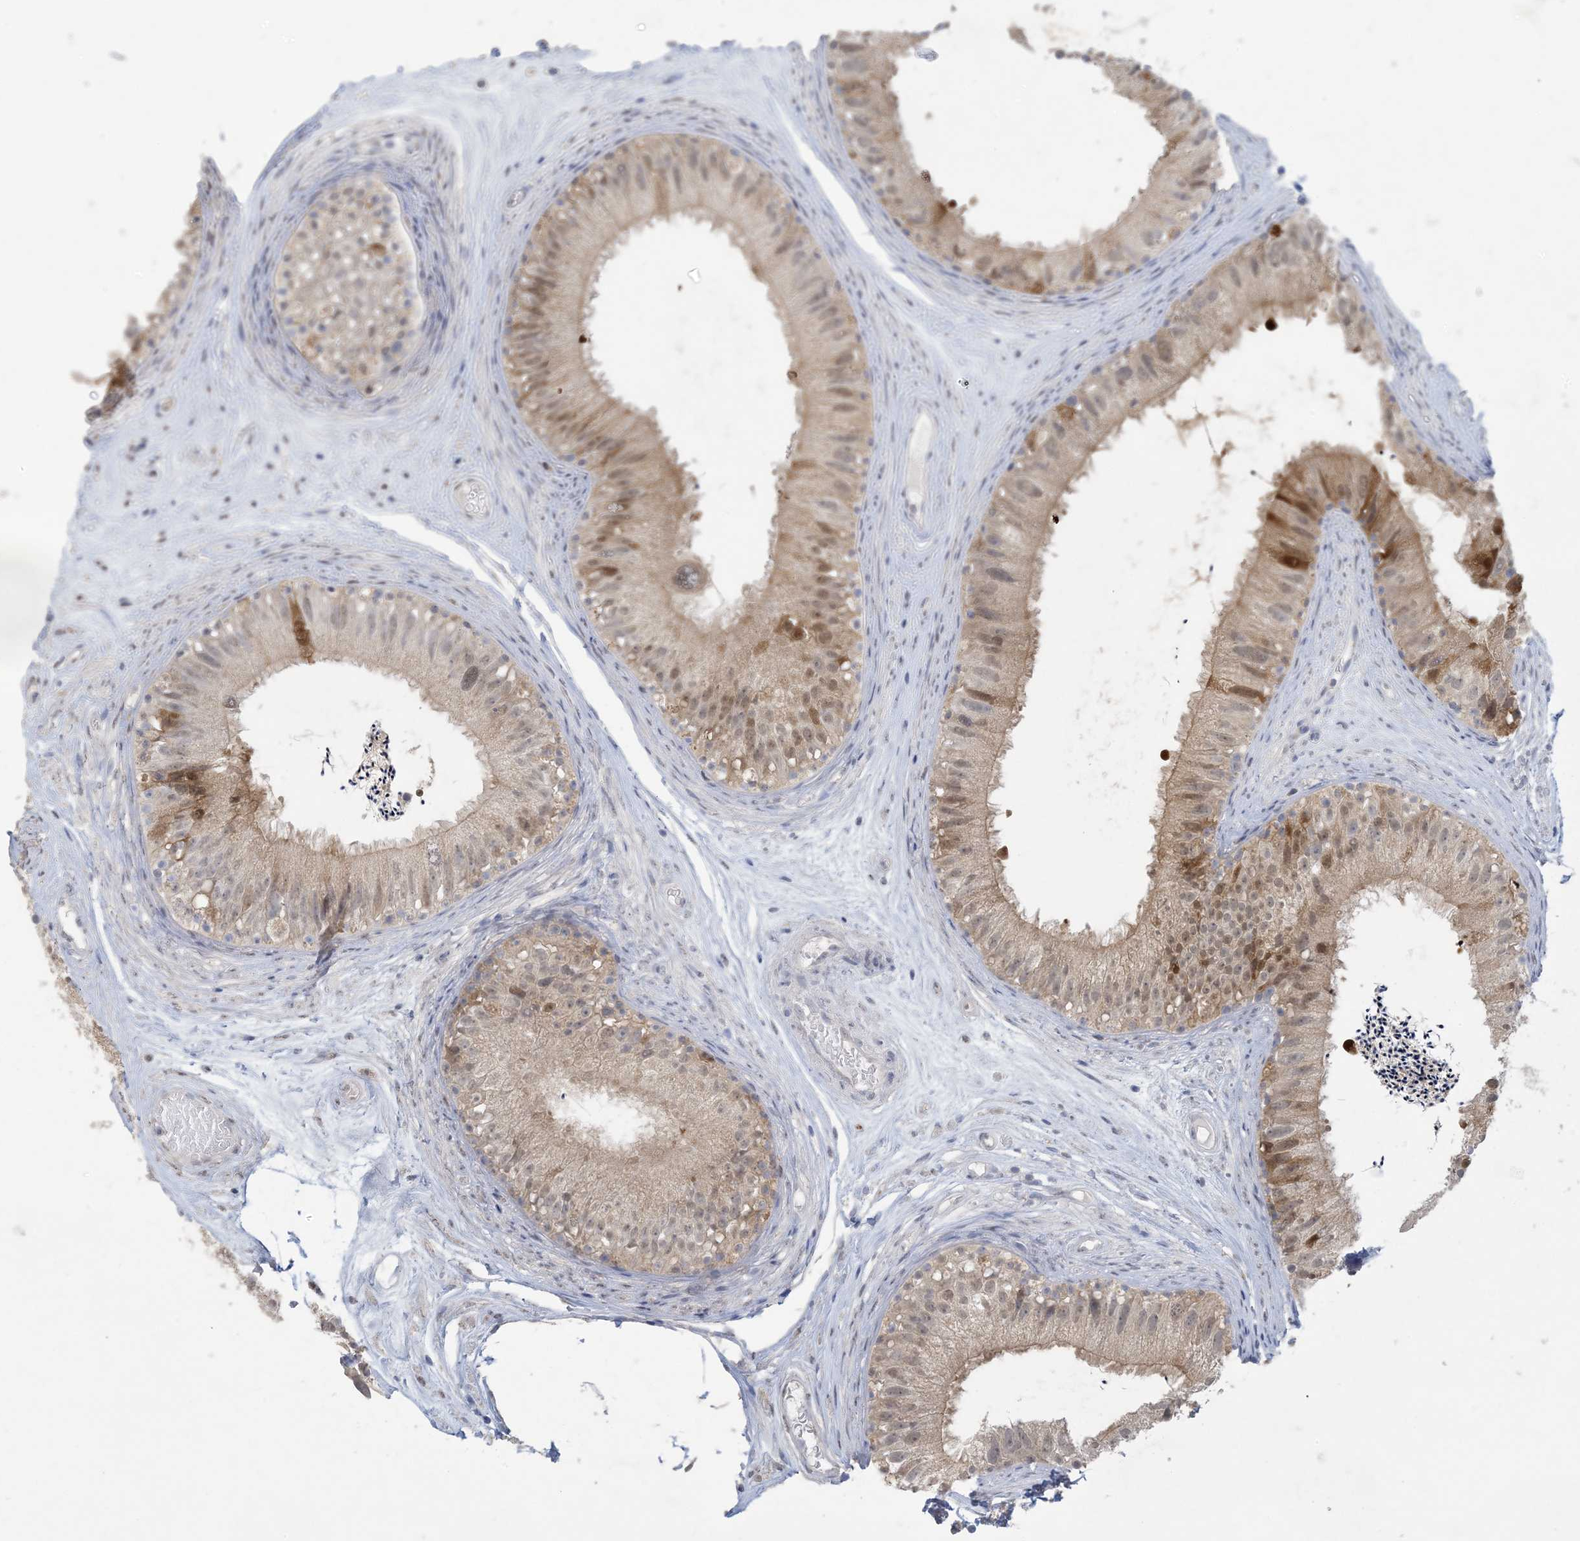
{"staining": {"intensity": "moderate", "quantity": ">75%", "location": "cytoplasmic/membranous,nuclear"}, "tissue": "epididymis", "cell_type": "Glandular cells", "image_type": "normal", "snomed": [{"axis": "morphology", "description": "Normal tissue, NOS"}, {"axis": "topography", "description": "Epididymis"}], "caption": "Protein staining reveals moderate cytoplasmic/membranous,nuclear positivity in approximately >75% of glandular cells in unremarkable epididymis. (DAB (3,3'-diaminobenzidine) = brown stain, brightfield microscopy at high magnification).", "gene": "HMGCS1", "patient": {"sex": "male", "age": 77}}